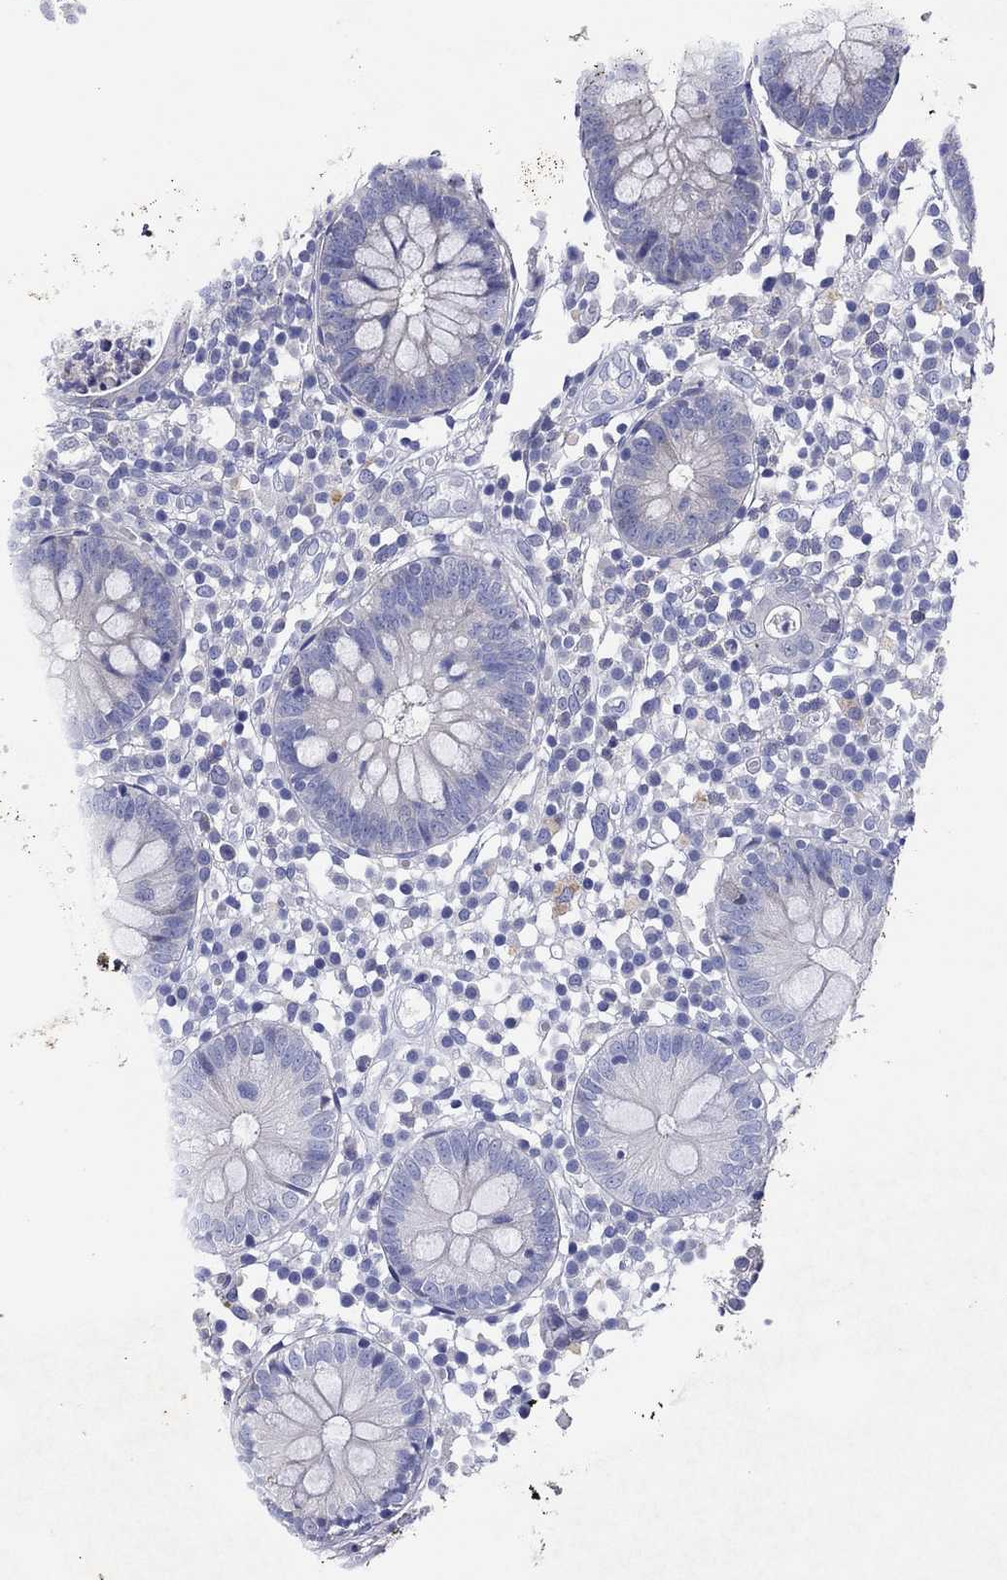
{"staining": {"intensity": "negative", "quantity": "none", "location": "none"}, "tissue": "colon", "cell_type": "Endothelial cells", "image_type": "normal", "snomed": [{"axis": "morphology", "description": "Normal tissue, NOS"}, {"axis": "topography", "description": "Rectum"}], "caption": "A high-resolution image shows IHC staining of unremarkable colon, which demonstrates no significant positivity in endothelial cells.", "gene": "HDC", "patient": {"sex": "male", "age": 70}}